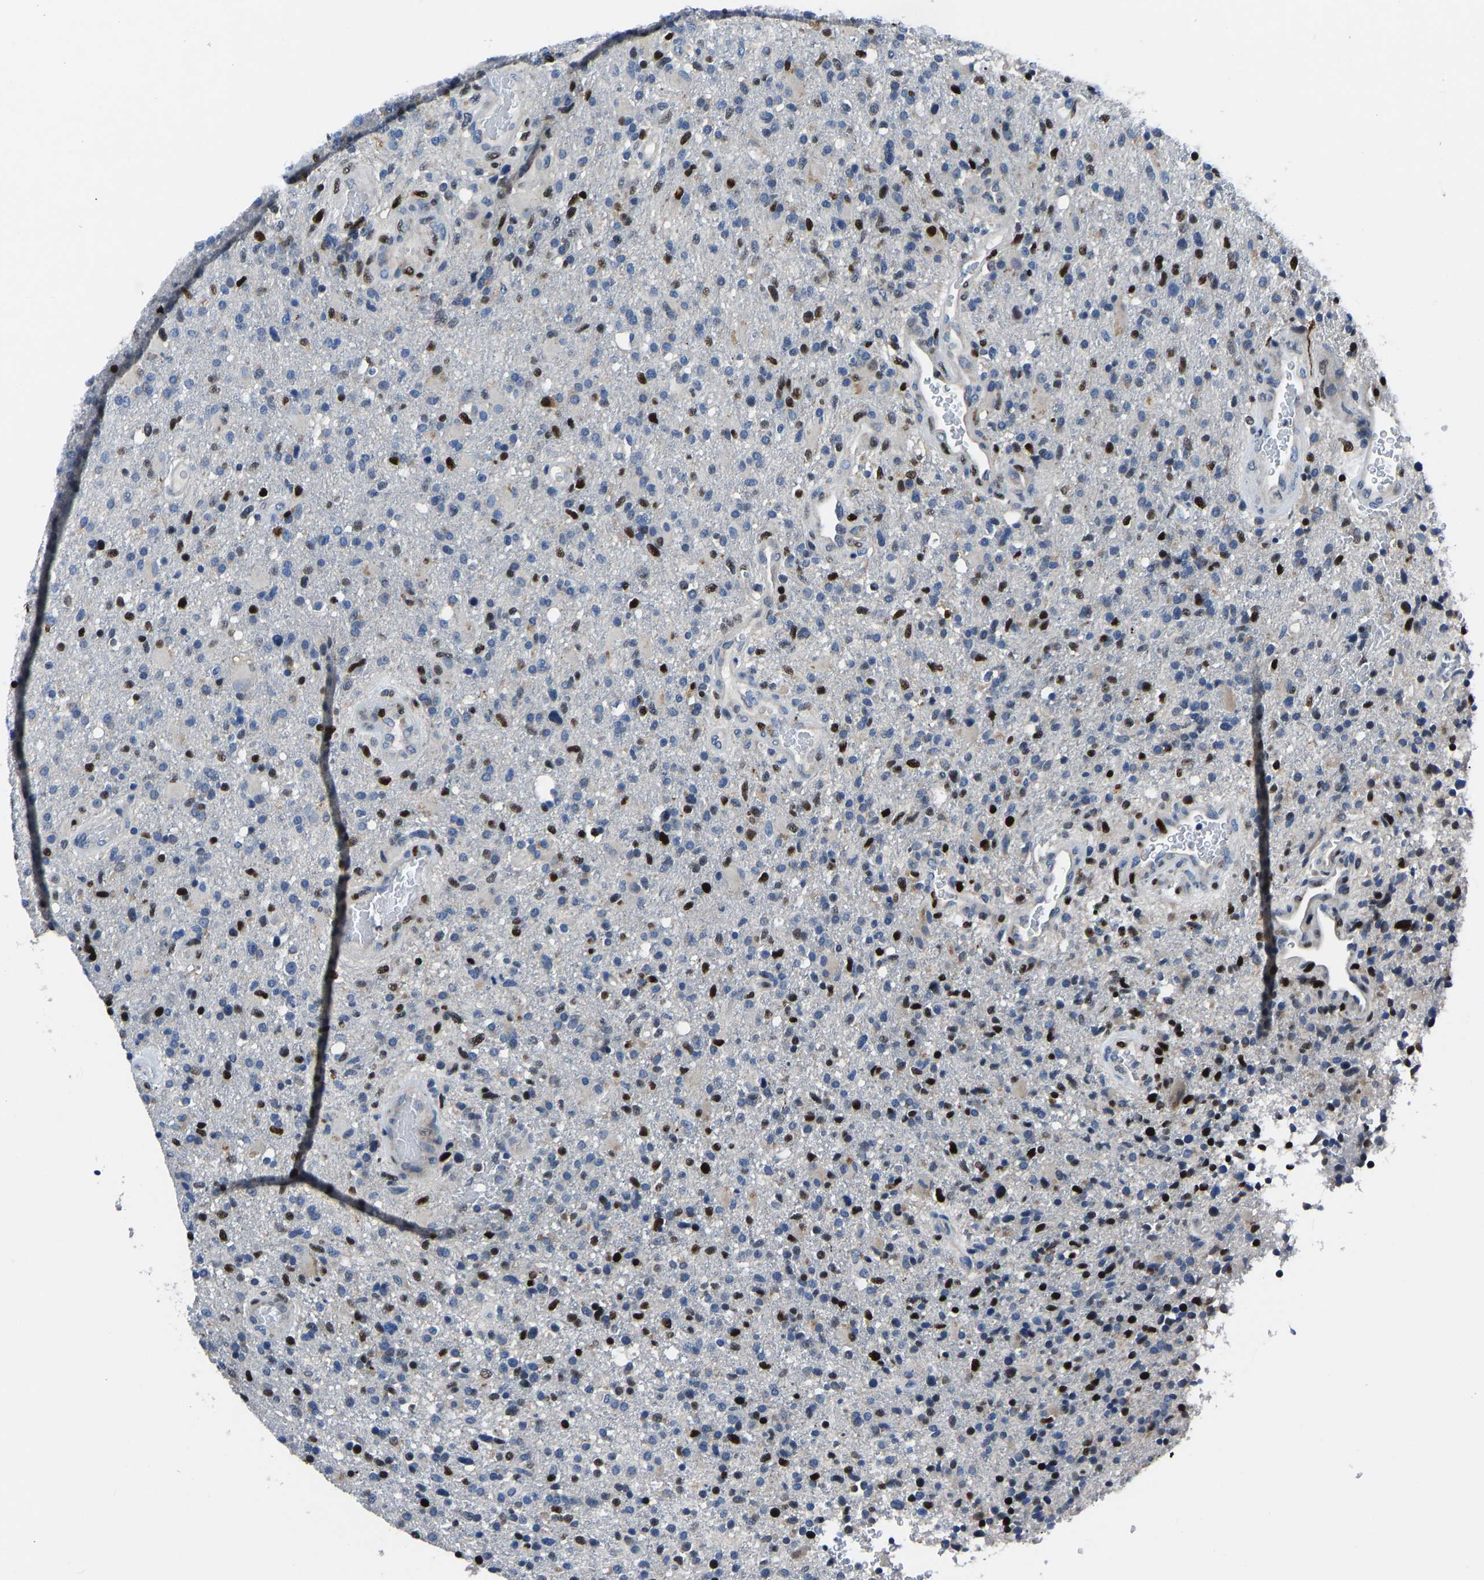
{"staining": {"intensity": "strong", "quantity": "<25%", "location": "nuclear"}, "tissue": "glioma", "cell_type": "Tumor cells", "image_type": "cancer", "snomed": [{"axis": "morphology", "description": "Glioma, malignant, High grade"}, {"axis": "topography", "description": "Brain"}], "caption": "Glioma stained with a brown dye demonstrates strong nuclear positive staining in about <25% of tumor cells.", "gene": "EGR1", "patient": {"sex": "male", "age": 72}}